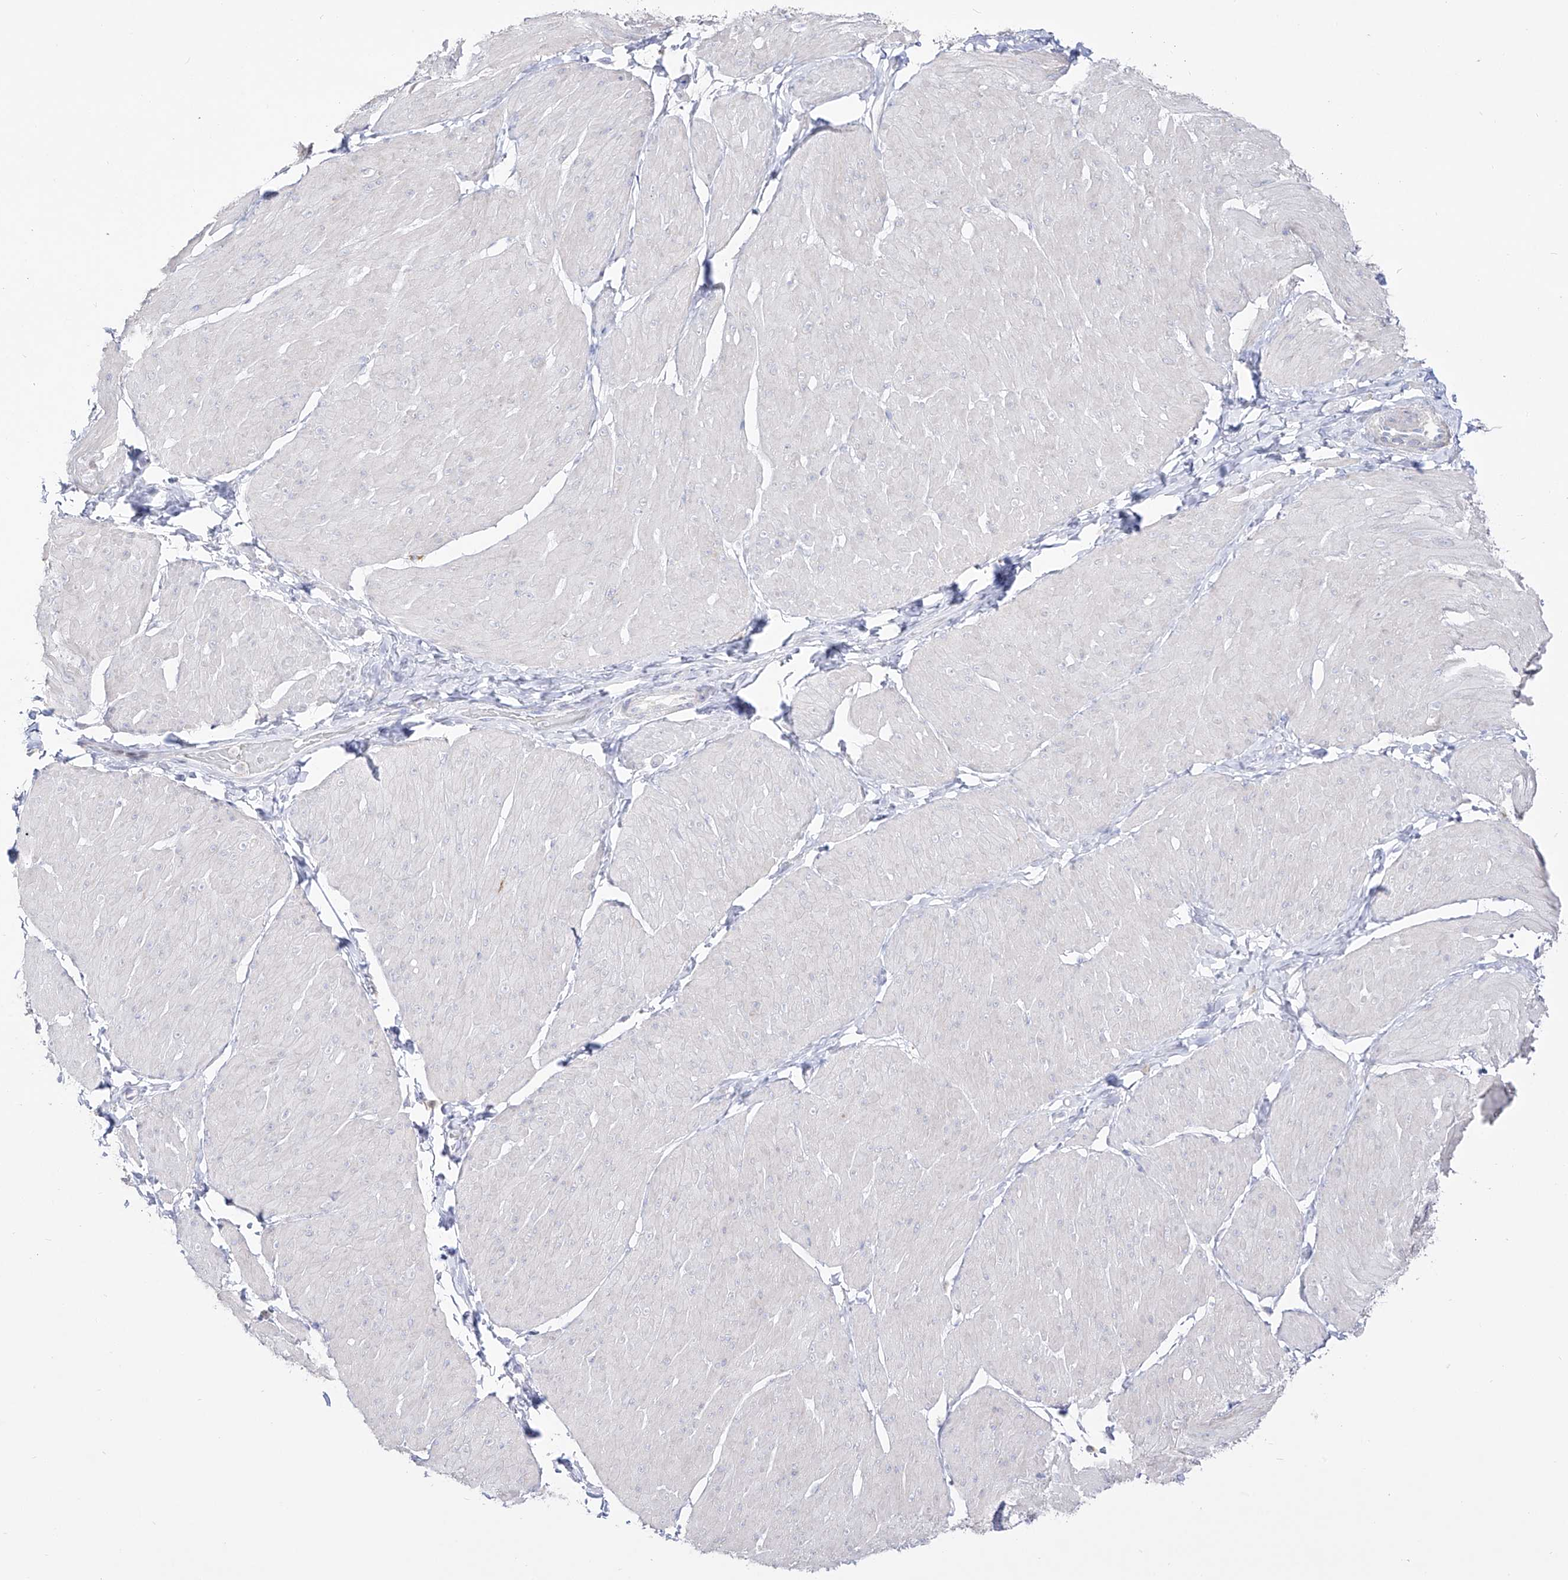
{"staining": {"intensity": "negative", "quantity": "none", "location": "none"}, "tissue": "smooth muscle", "cell_type": "Smooth muscle cells", "image_type": "normal", "snomed": [{"axis": "morphology", "description": "Urothelial carcinoma, High grade"}, {"axis": "topography", "description": "Urinary bladder"}], "caption": "Immunohistochemistry (IHC) of benign human smooth muscle demonstrates no positivity in smooth muscle cells.", "gene": "RCHY1", "patient": {"sex": "male", "age": 46}}